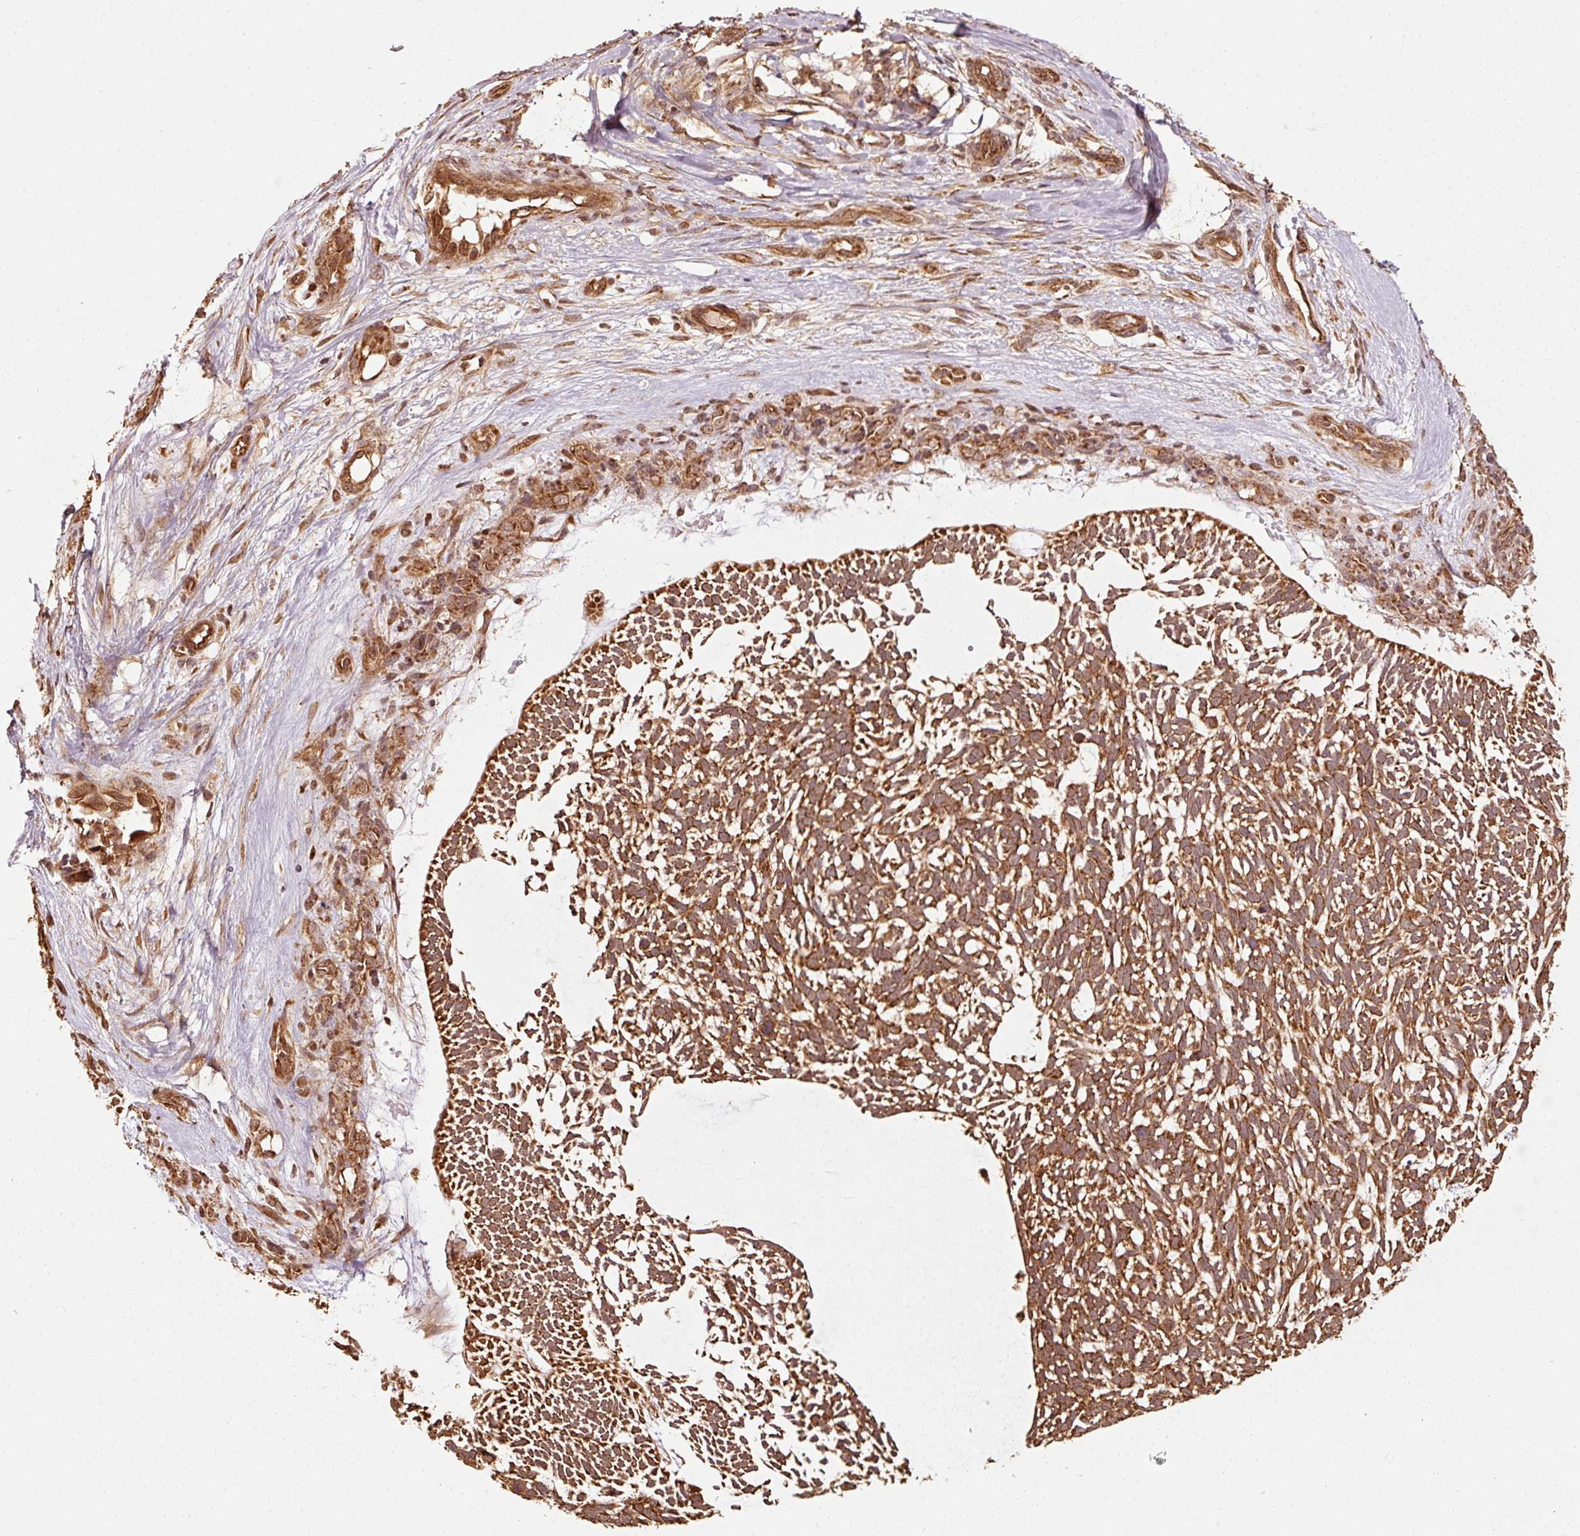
{"staining": {"intensity": "strong", "quantity": ">75%", "location": "cytoplasmic/membranous"}, "tissue": "skin cancer", "cell_type": "Tumor cells", "image_type": "cancer", "snomed": [{"axis": "morphology", "description": "Basal cell carcinoma"}, {"axis": "topography", "description": "Skin"}], "caption": "Skin cancer (basal cell carcinoma) tissue demonstrates strong cytoplasmic/membranous staining in approximately >75% of tumor cells", "gene": "MRPL16", "patient": {"sex": "male", "age": 88}}